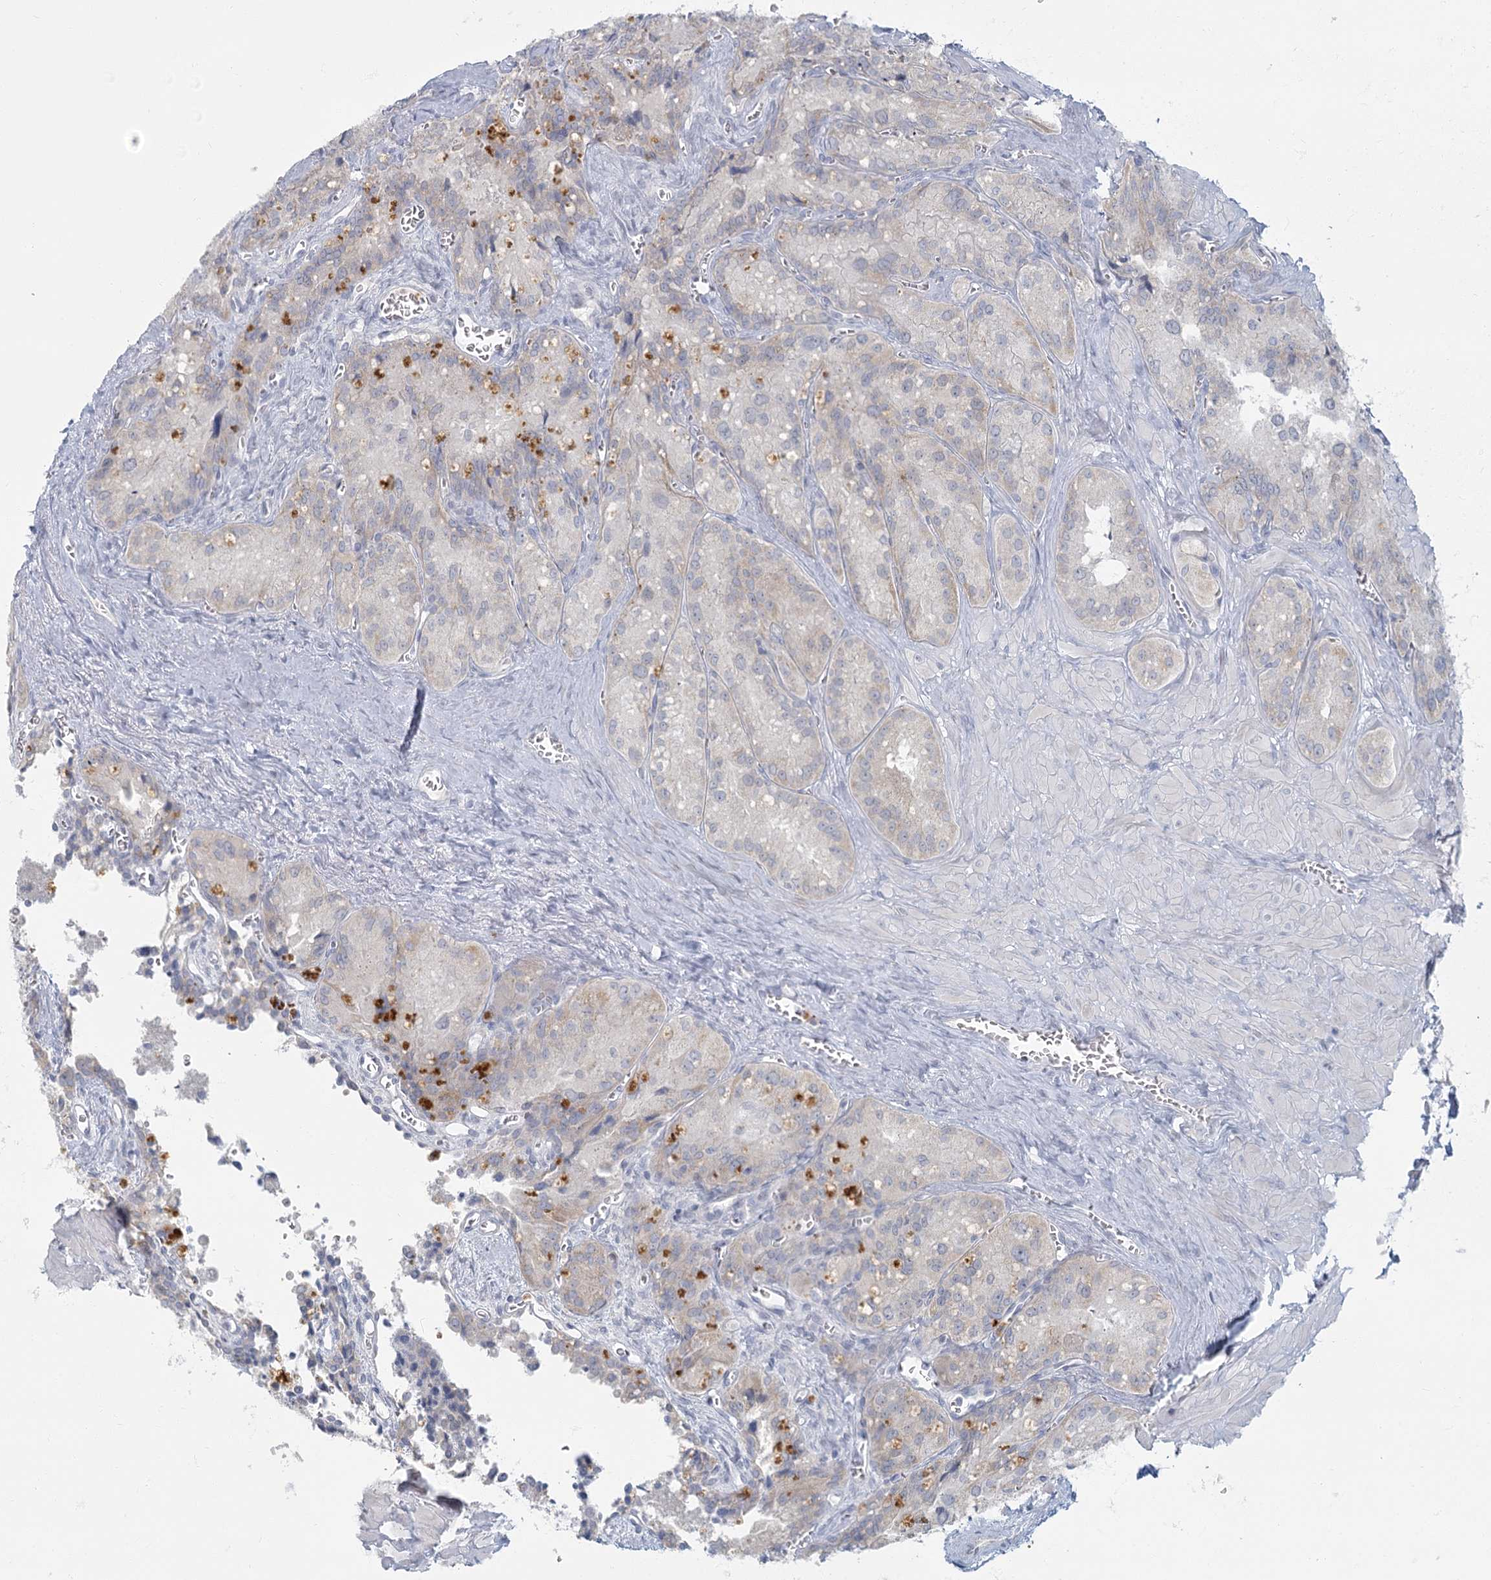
{"staining": {"intensity": "weak", "quantity": "<25%", "location": "cytoplasmic/membranous"}, "tissue": "seminal vesicle", "cell_type": "Glandular cells", "image_type": "normal", "snomed": [{"axis": "morphology", "description": "Normal tissue, NOS"}, {"axis": "topography", "description": "Seminal veicle"}], "caption": "Immunohistochemistry micrograph of normal seminal vesicle: human seminal vesicle stained with DAB shows no significant protein positivity in glandular cells.", "gene": "FAM110C", "patient": {"sex": "male", "age": 62}}